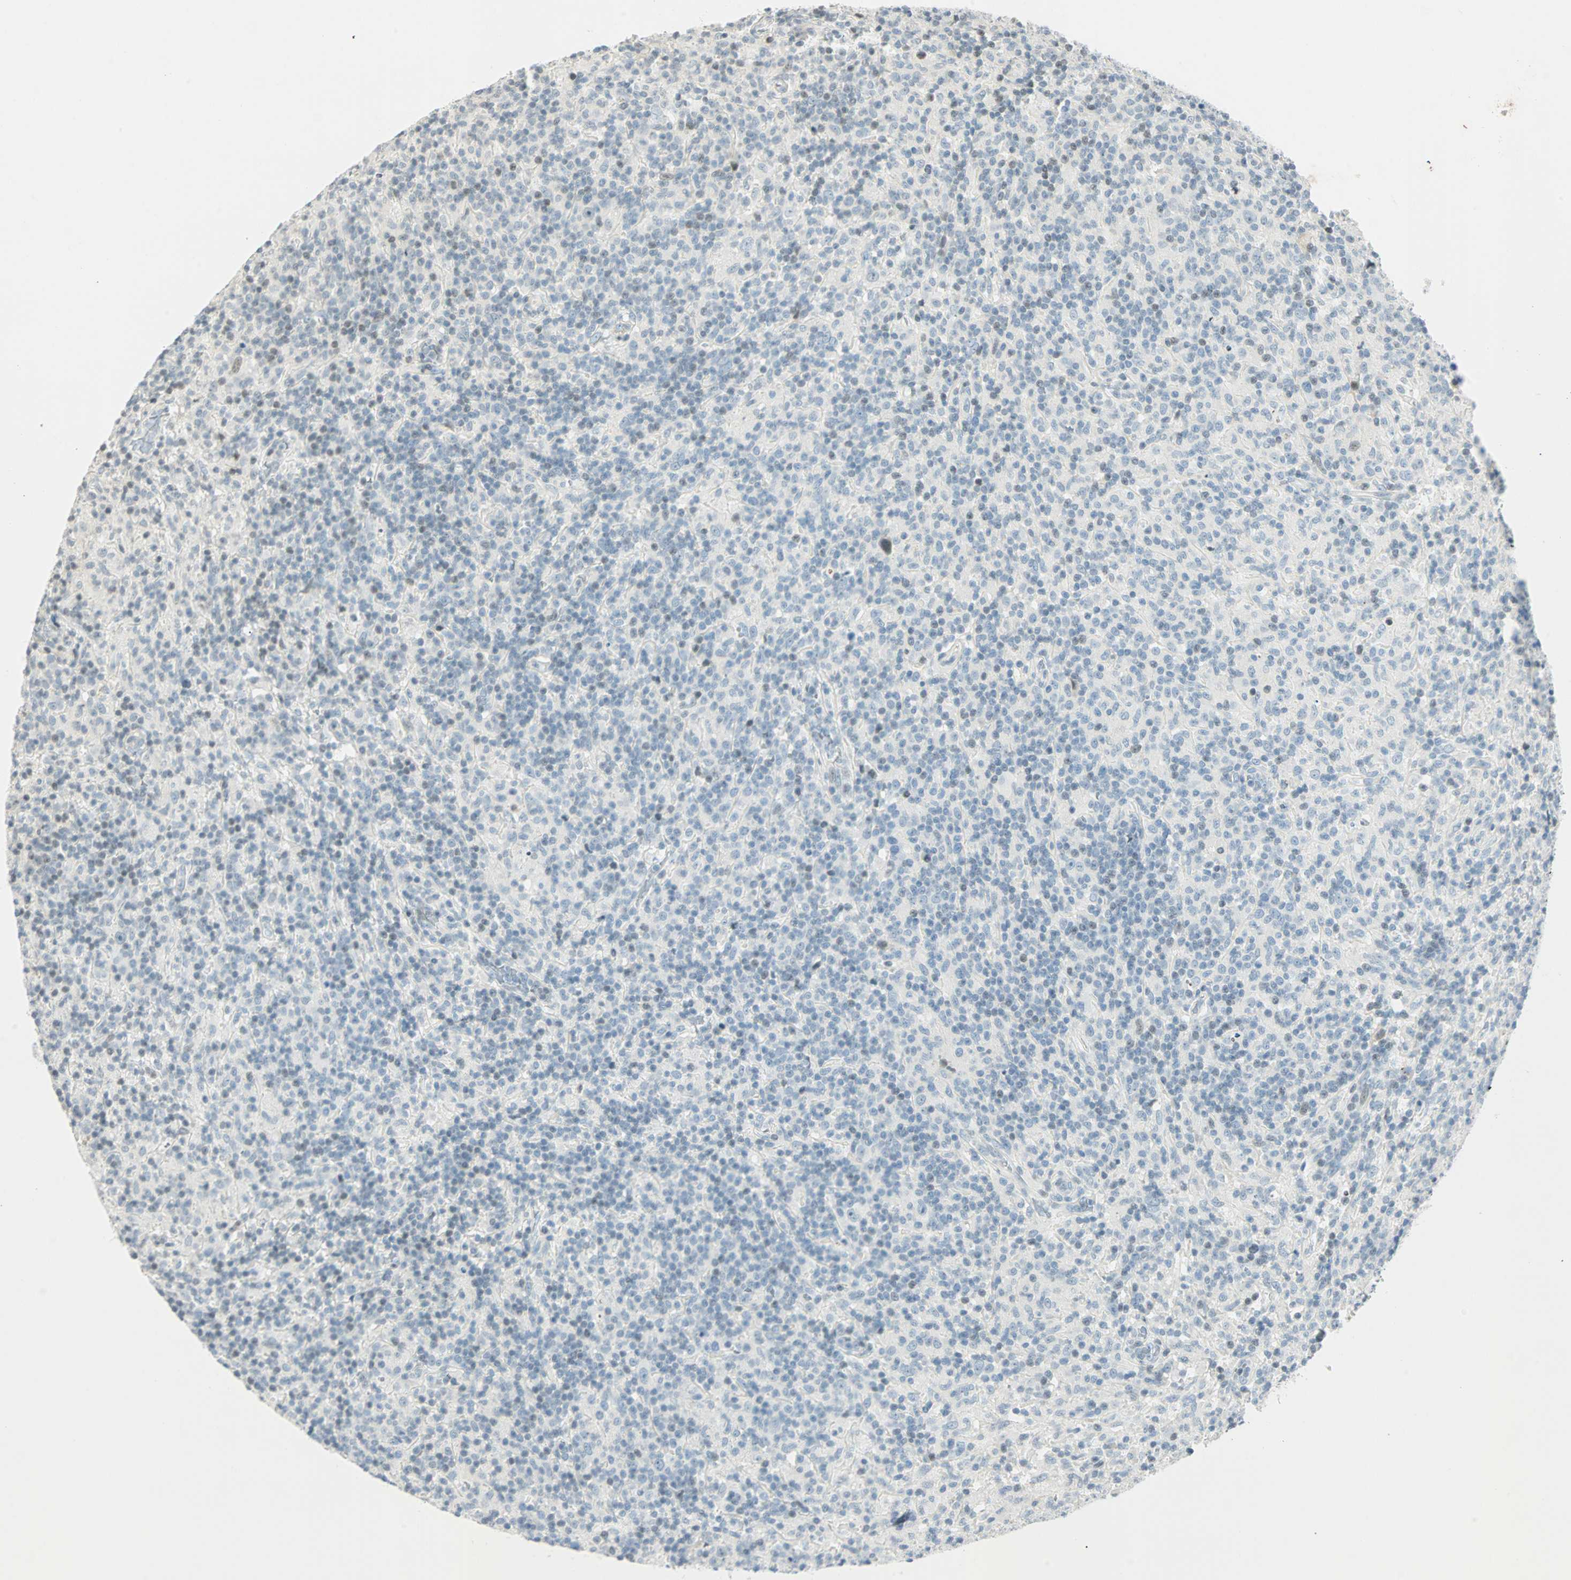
{"staining": {"intensity": "weak", "quantity": "<25%", "location": "nuclear"}, "tissue": "lymphoma", "cell_type": "Tumor cells", "image_type": "cancer", "snomed": [{"axis": "morphology", "description": "Hodgkin's disease, NOS"}, {"axis": "topography", "description": "Lymph node"}], "caption": "The micrograph displays no staining of tumor cells in lymphoma.", "gene": "SMAD3", "patient": {"sex": "male", "age": 70}}